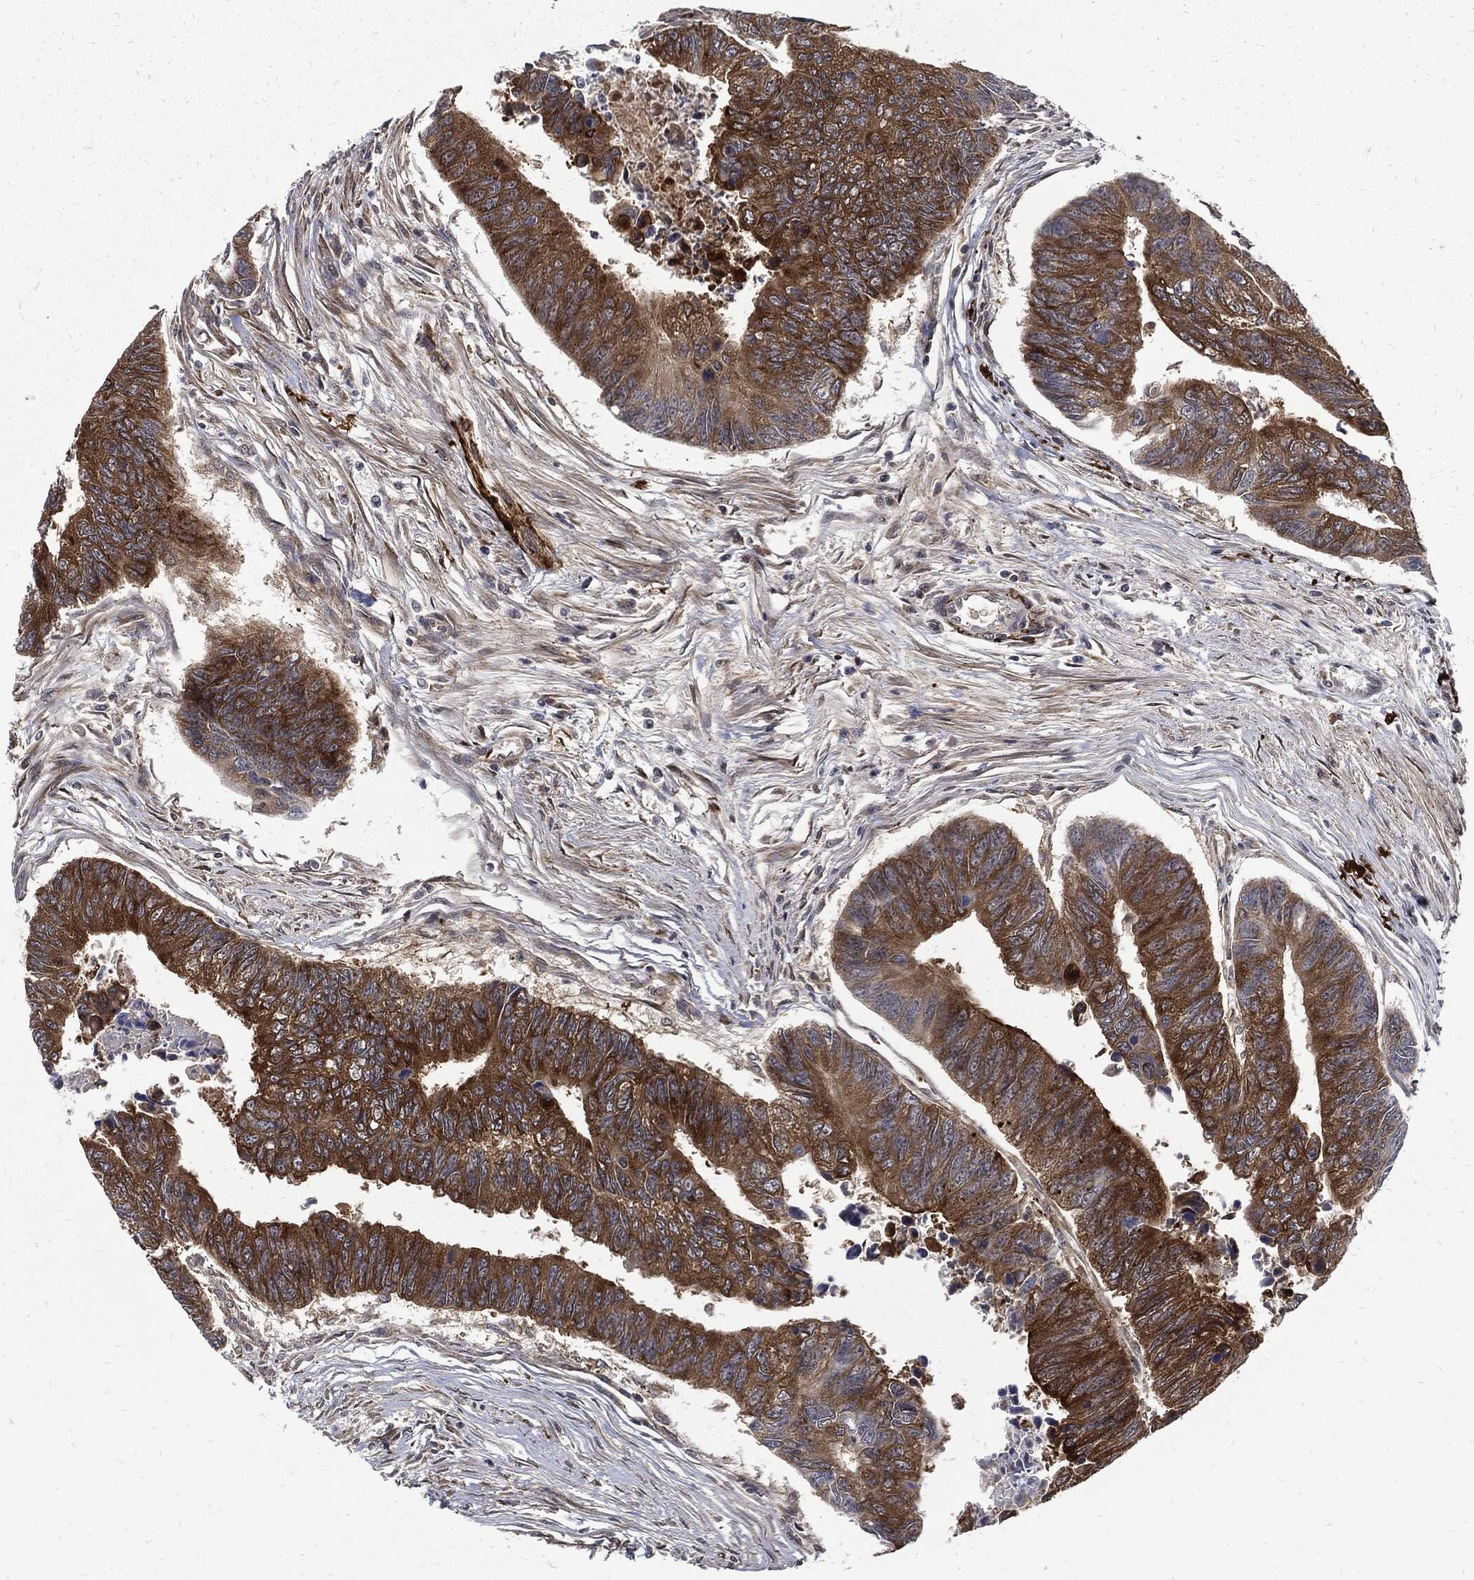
{"staining": {"intensity": "strong", "quantity": "25%-75%", "location": "cytoplasmic/membranous"}, "tissue": "colorectal cancer", "cell_type": "Tumor cells", "image_type": "cancer", "snomed": [{"axis": "morphology", "description": "Adenocarcinoma, NOS"}, {"axis": "topography", "description": "Colon"}], "caption": "Protein staining demonstrates strong cytoplasmic/membranous staining in approximately 25%-75% of tumor cells in adenocarcinoma (colorectal).", "gene": "CLU", "patient": {"sex": "female", "age": 65}}